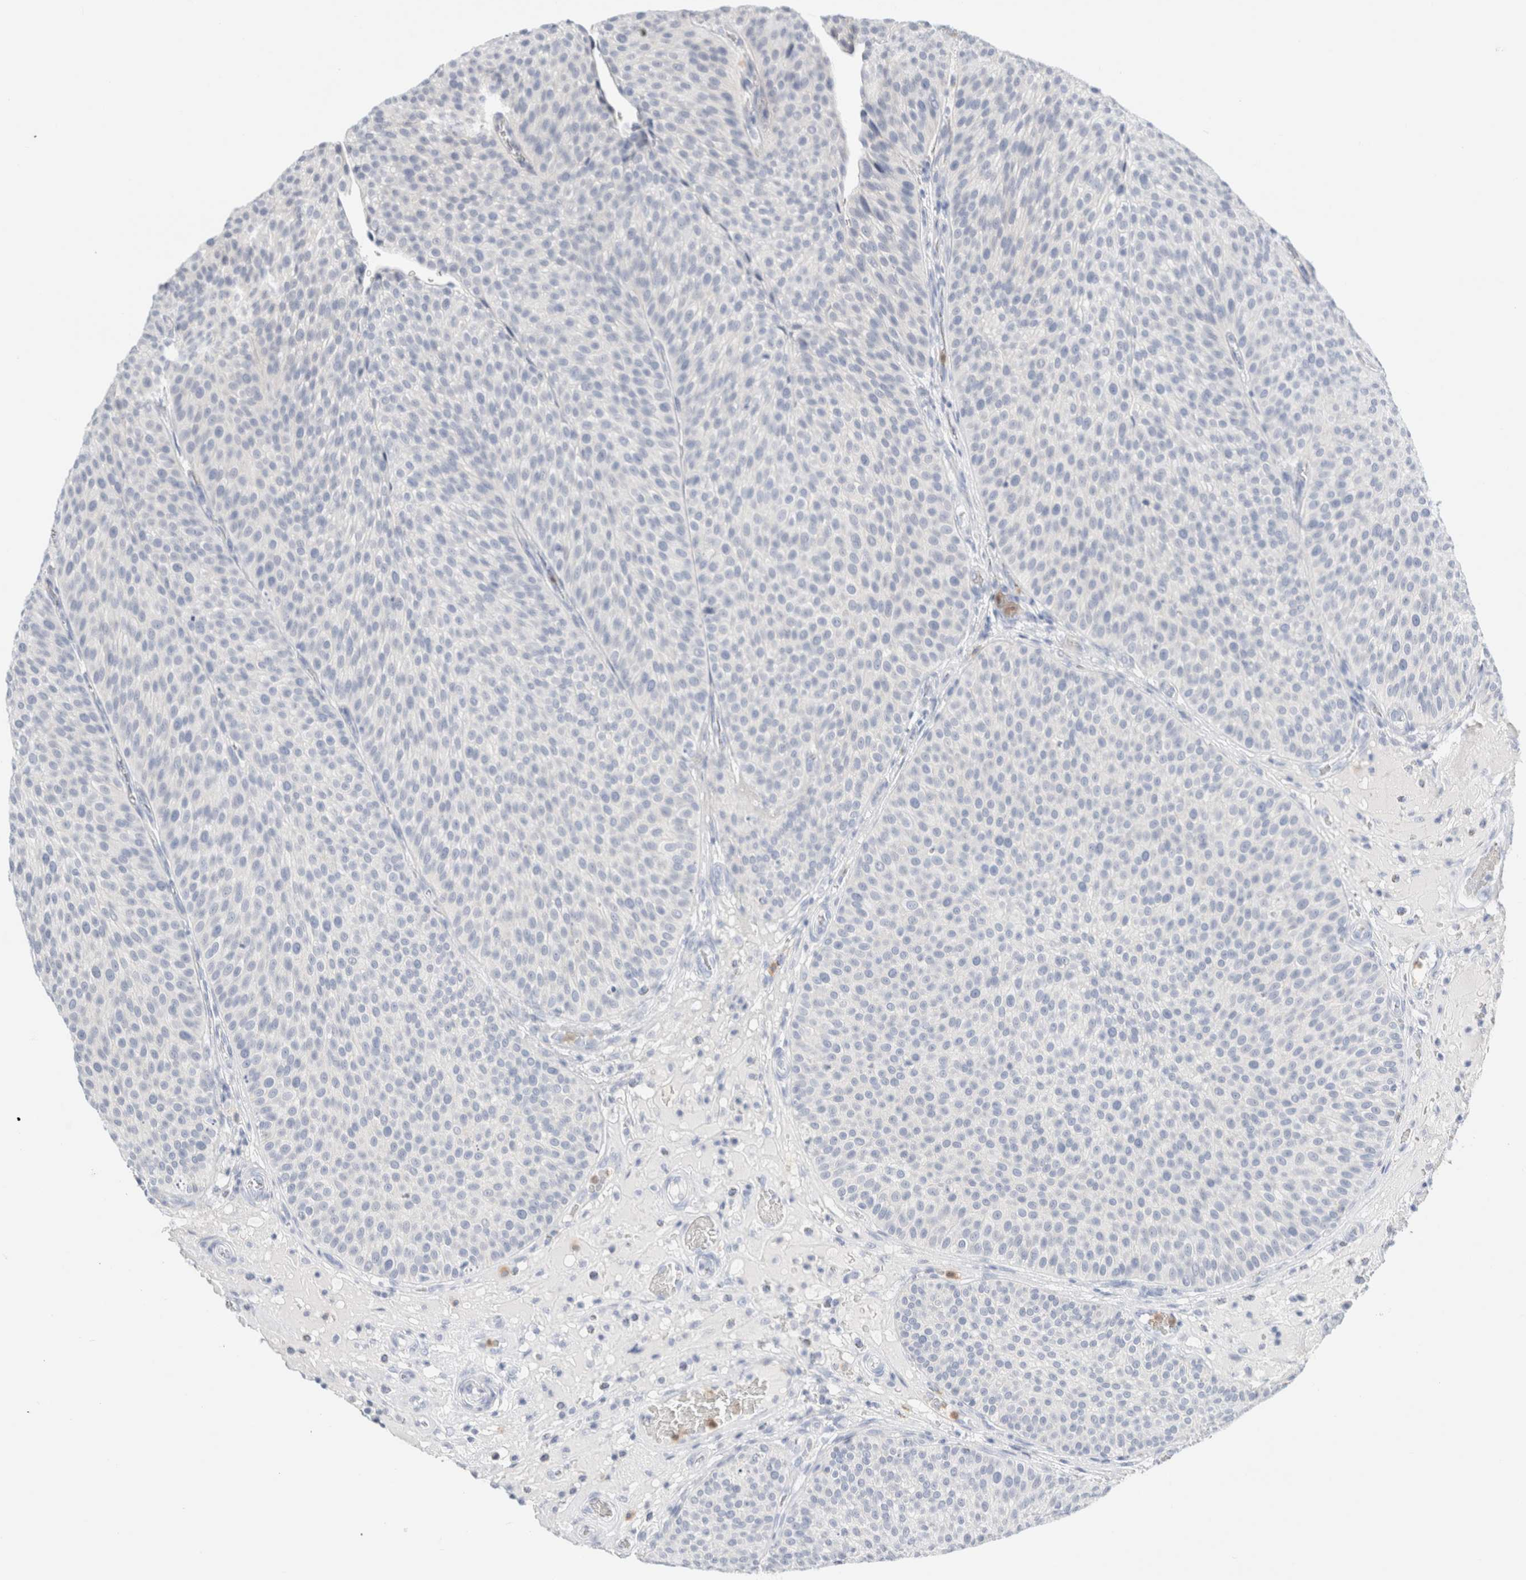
{"staining": {"intensity": "negative", "quantity": "none", "location": "none"}, "tissue": "urothelial cancer", "cell_type": "Tumor cells", "image_type": "cancer", "snomed": [{"axis": "morphology", "description": "Normal tissue, NOS"}, {"axis": "morphology", "description": "Urothelial carcinoma, Low grade"}, {"axis": "topography", "description": "Smooth muscle"}, {"axis": "topography", "description": "Urinary bladder"}], "caption": "Immunohistochemistry (IHC) of human urothelial cancer displays no staining in tumor cells.", "gene": "ARG1", "patient": {"sex": "male", "age": 60}}